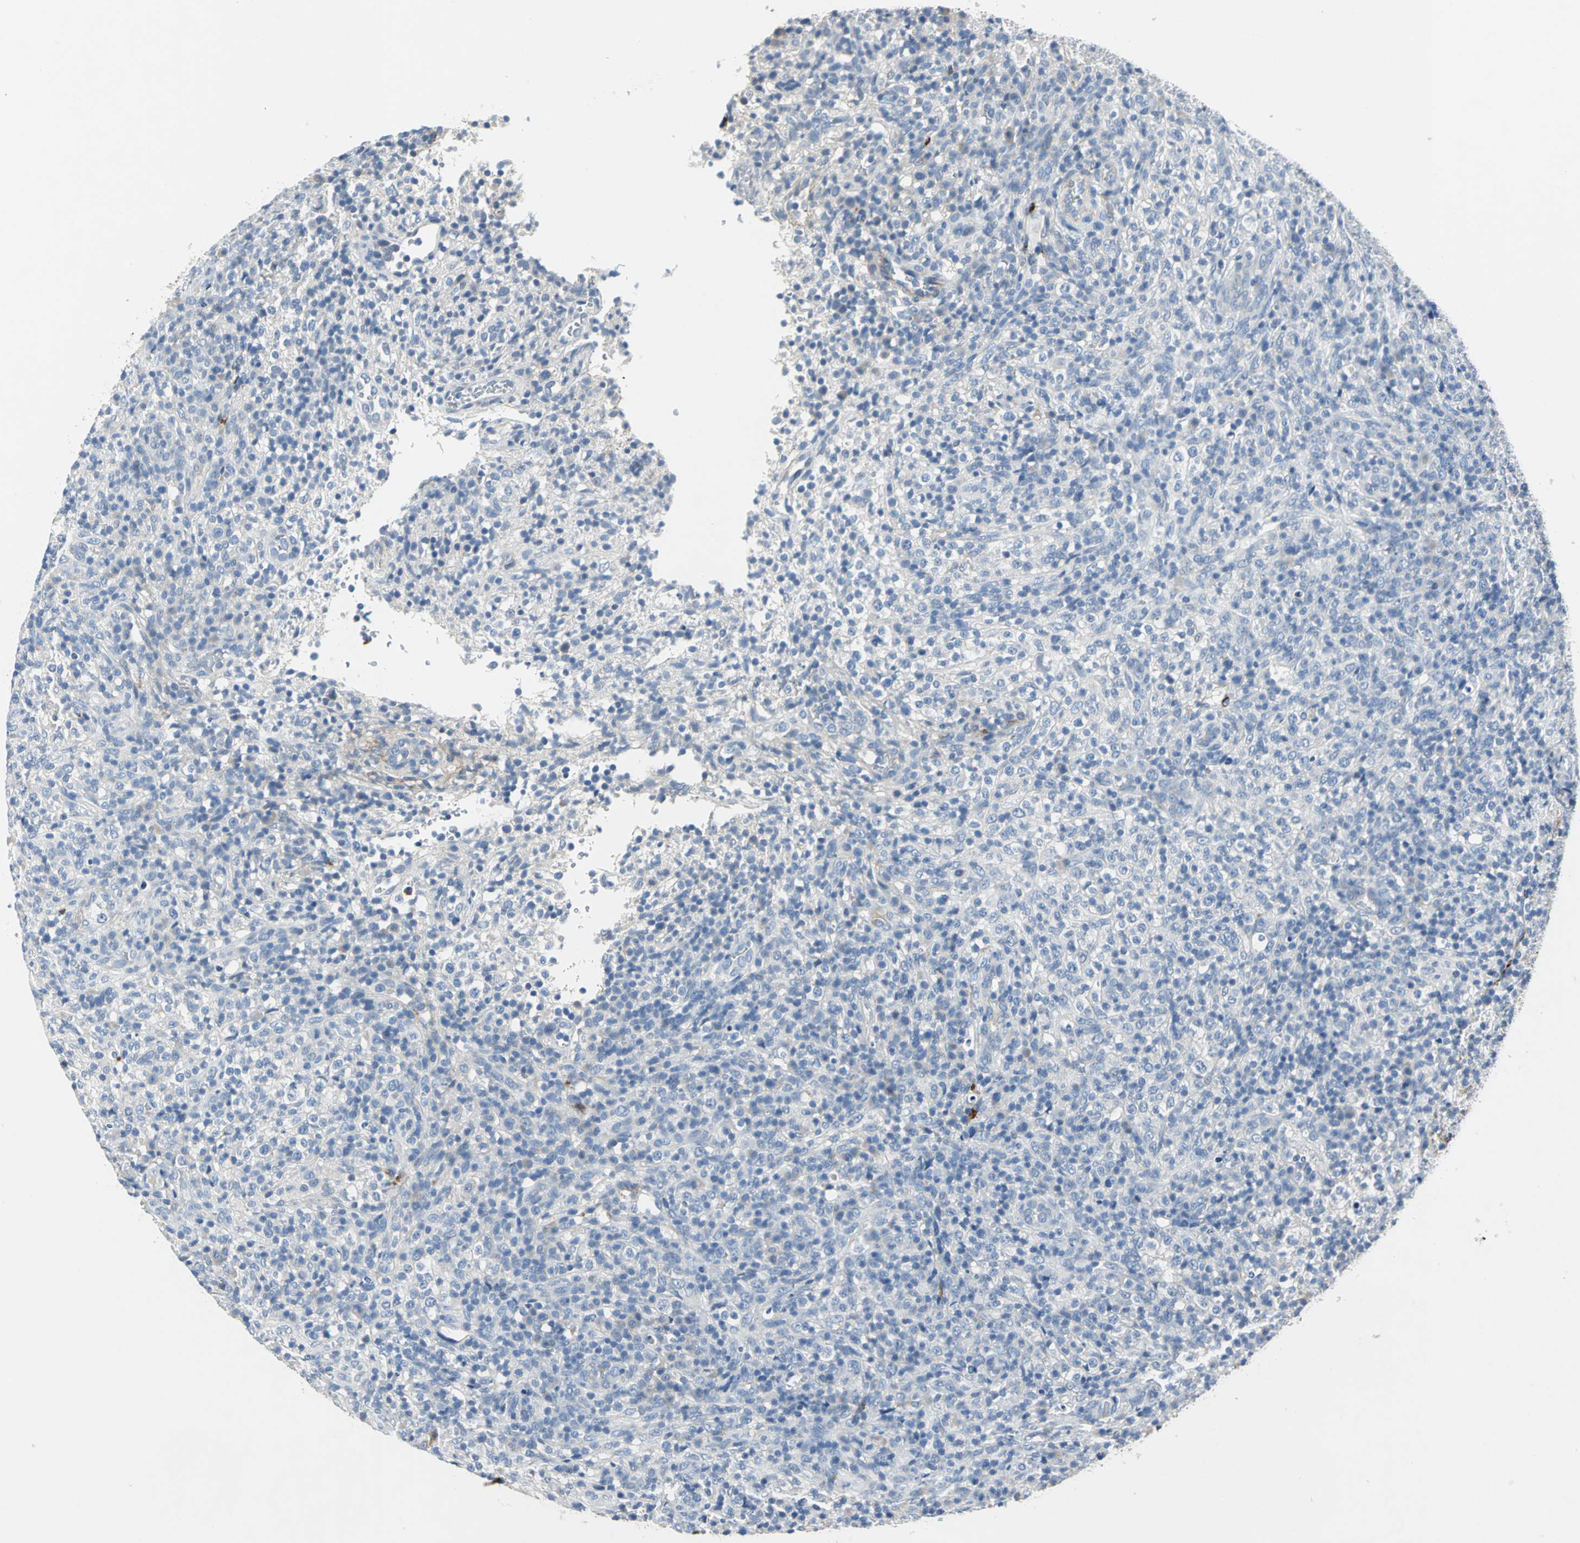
{"staining": {"intensity": "negative", "quantity": "none", "location": "none"}, "tissue": "lymphoma", "cell_type": "Tumor cells", "image_type": "cancer", "snomed": [{"axis": "morphology", "description": "Malignant lymphoma, non-Hodgkin's type, High grade"}, {"axis": "topography", "description": "Lymph node"}], "caption": "Photomicrograph shows no protein positivity in tumor cells of lymphoma tissue.", "gene": "EFNB3", "patient": {"sex": "female", "age": 76}}